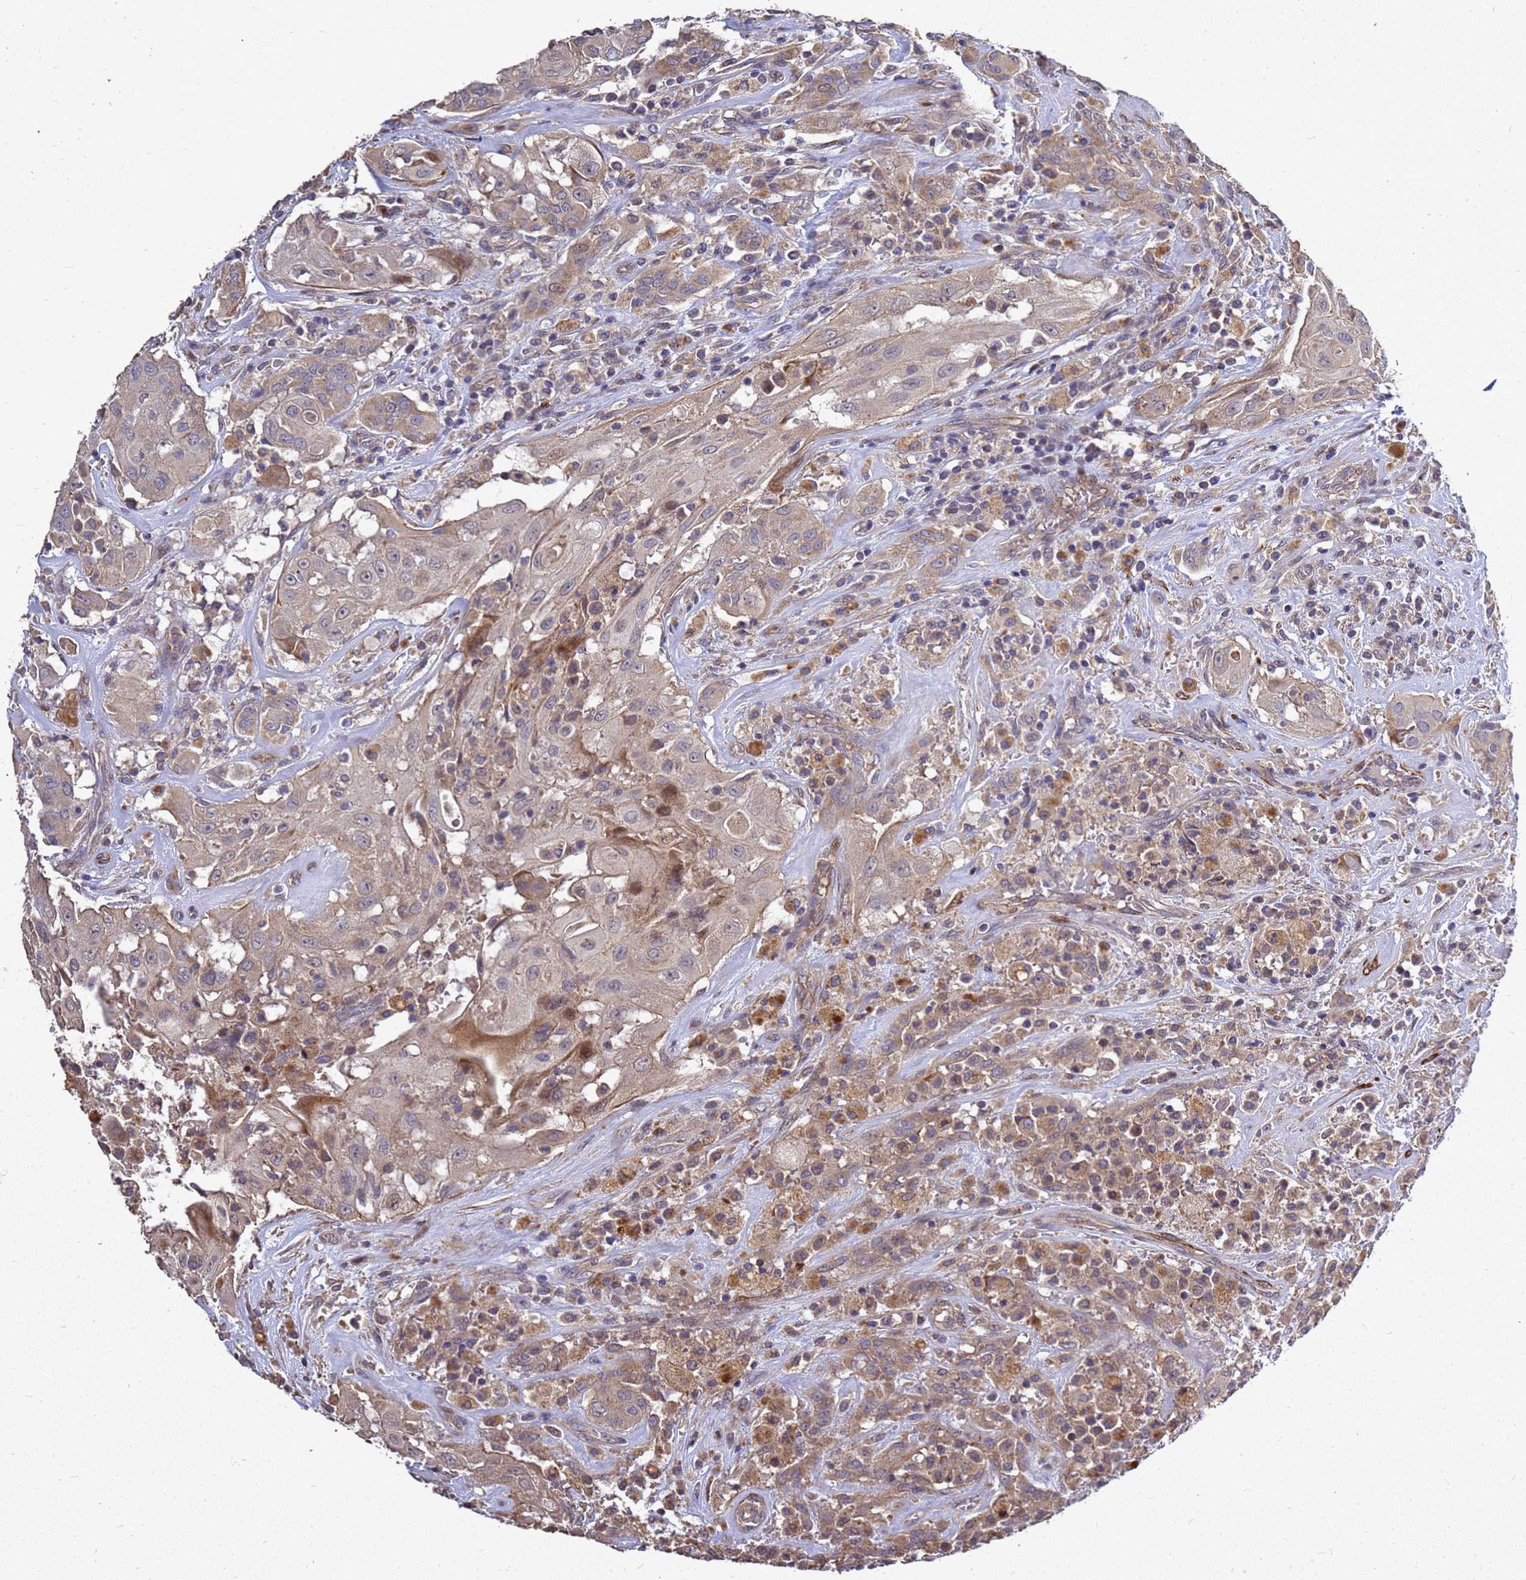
{"staining": {"intensity": "weak", "quantity": ">75%", "location": "cytoplasmic/membranous"}, "tissue": "thyroid cancer", "cell_type": "Tumor cells", "image_type": "cancer", "snomed": [{"axis": "morphology", "description": "Papillary adenocarcinoma, NOS"}, {"axis": "topography", "description": "Thyroid gland"}], "caption": "A high-resolution histopathology image shows IHC staining of thyroid cancer (papillary adenocarcinoma), which exhibits weak cytoplasmic/membranous positivity in approximately >75% of tumor cells. (DAB IHC, brown staining for protein, blue staining for nuclei).", "gene": "RSPRY1", "patient": {"sex": "female", "age": 59}}